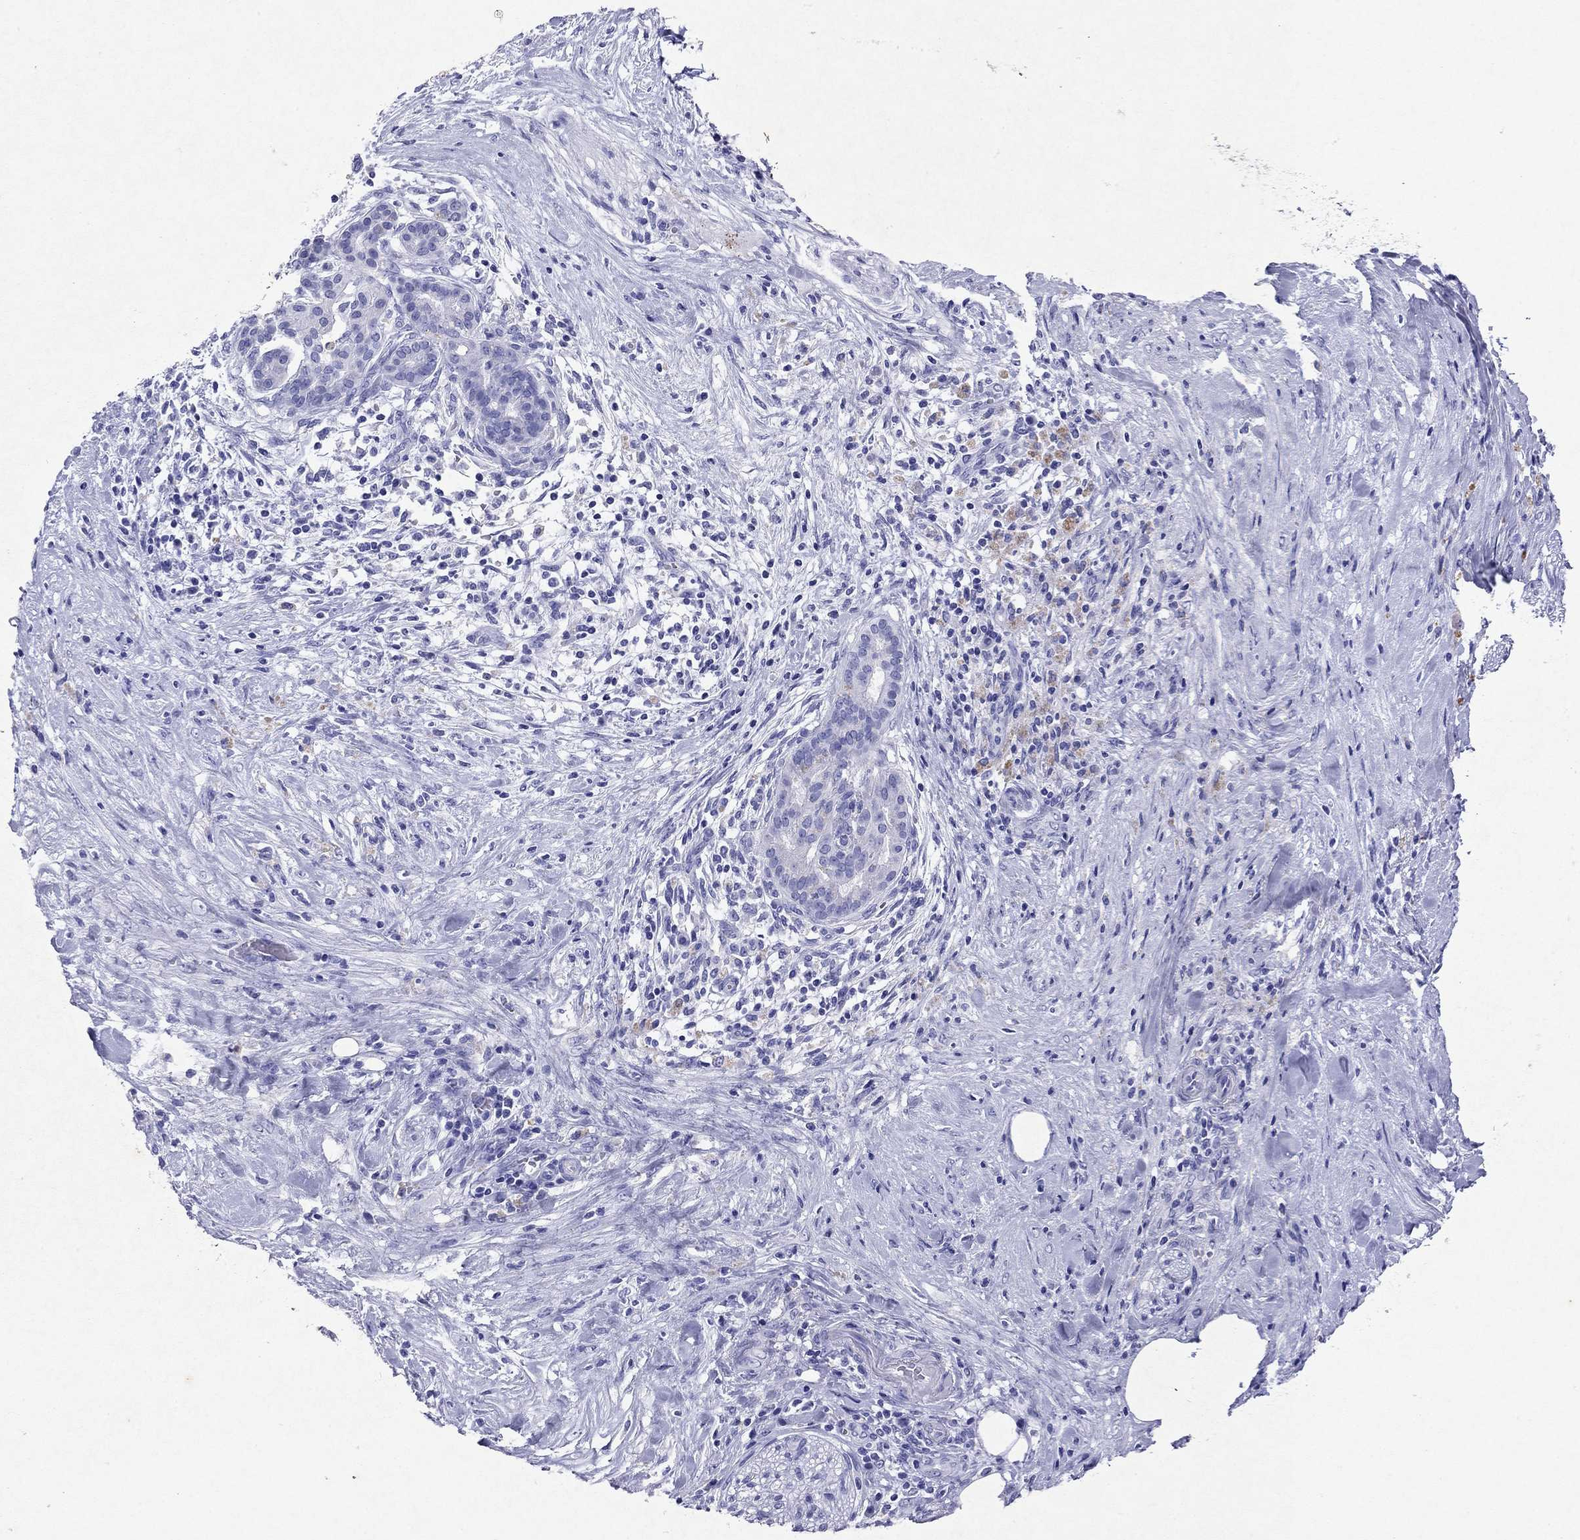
{"staining": {"intensity": "negative", "quantity": "none", "location": "none"}, "tissue": "pancreatic cancer", "cell_type": "Tumor cells", "image_type": "cancer", "snomed": [{"axis": "morphology", "description": "Adenocarcinoma, NOS"}, {"axis": "topography", "description": "Pancreas"}], "caption": "Micrograph shows no protein positivity in tumor cells of pancreatic cancer tissue.", "gene": "ARMC12", "patient": {"sex": "male", "age": 44}}